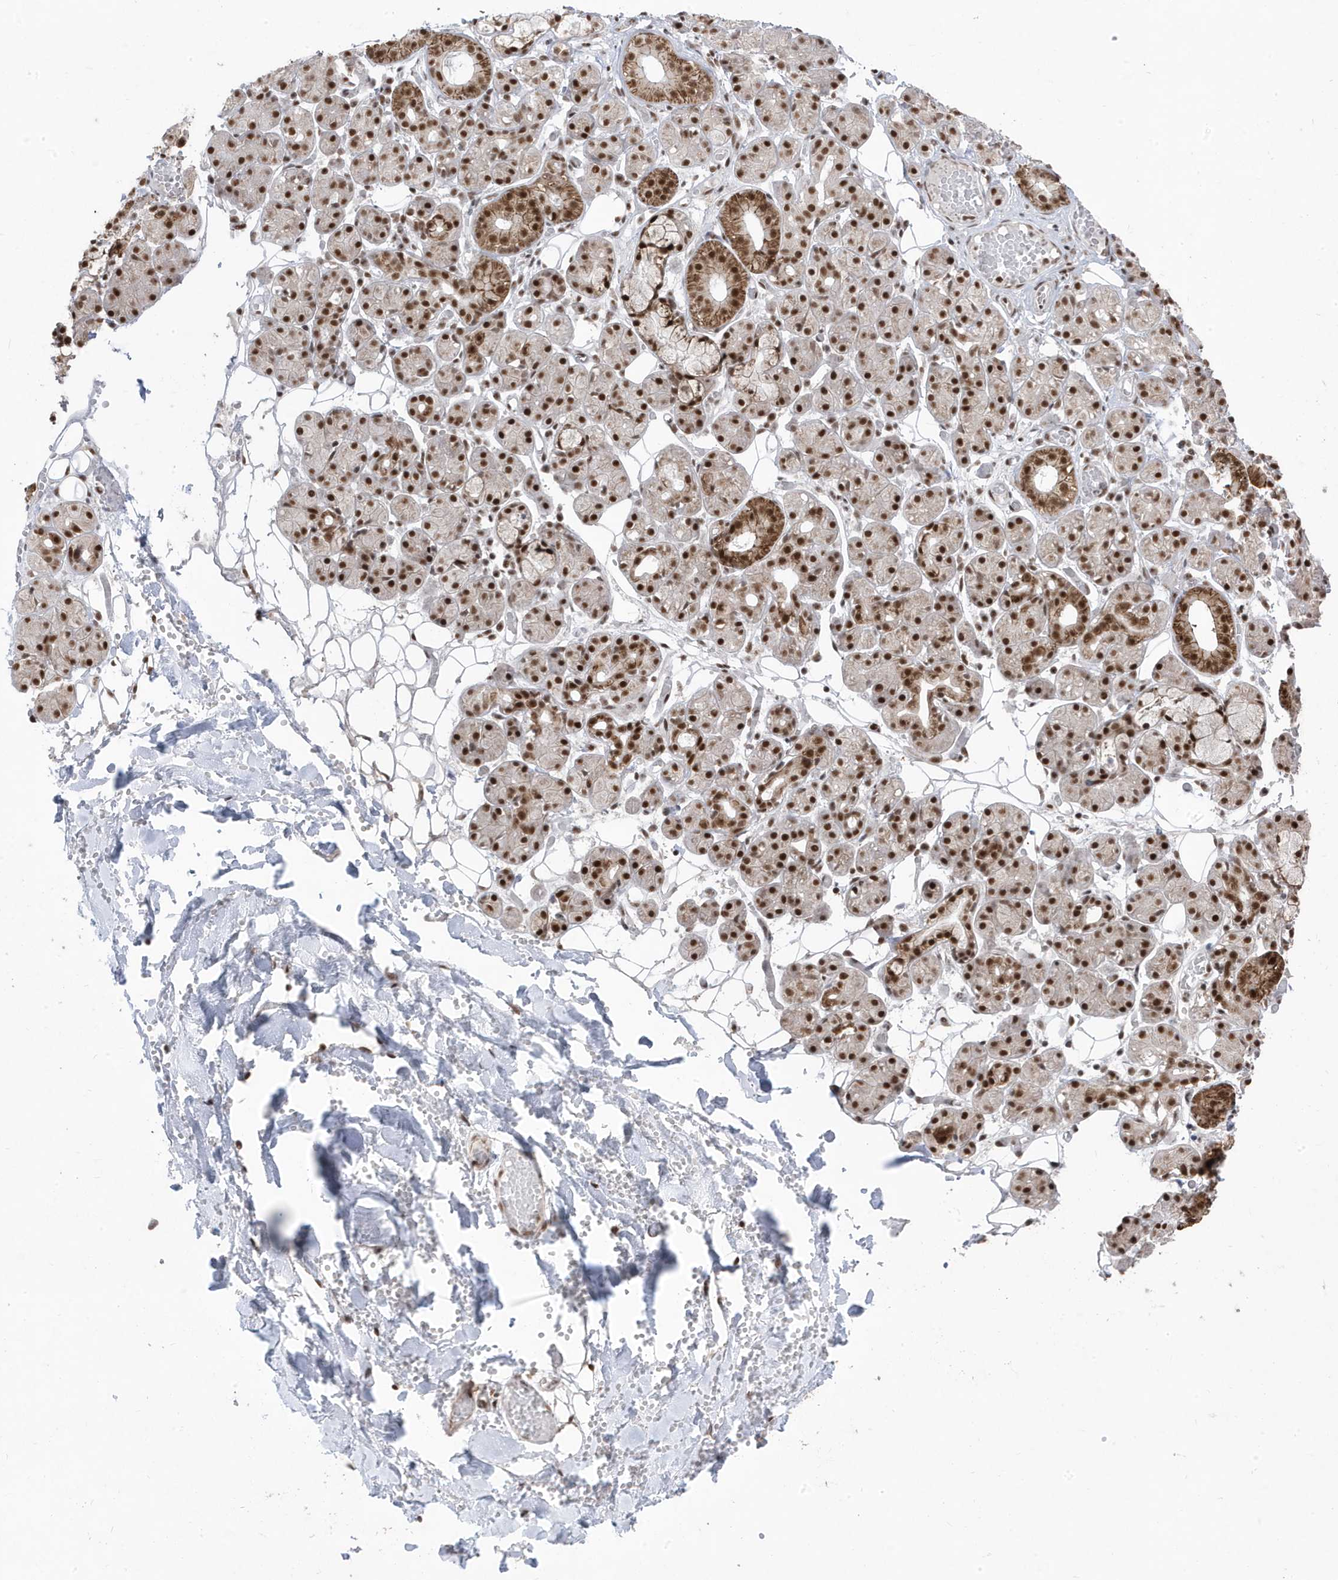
{"staining": {"intensity": "strong", "quantity": ">75%", "location": "nuclear"}, "tissue": "salivary gland", "cell_type": "Glandular cells", "image_type": "normal", "snomed": [{"axis": "morphology", "description": "Normal tissue, NOS"}, {"axis": "topography", "description": "Salivary gland"}], "caption": "Protein analysis of unremarkable salivary gland shows strong nuclear staining in about >75% of glandular cells. Immunohistochemistry (ihc) stains the protein in brown and the nuclei are stained blue.", "gene": "MTREX", "patient": {"sex": "male", "age": 63}}